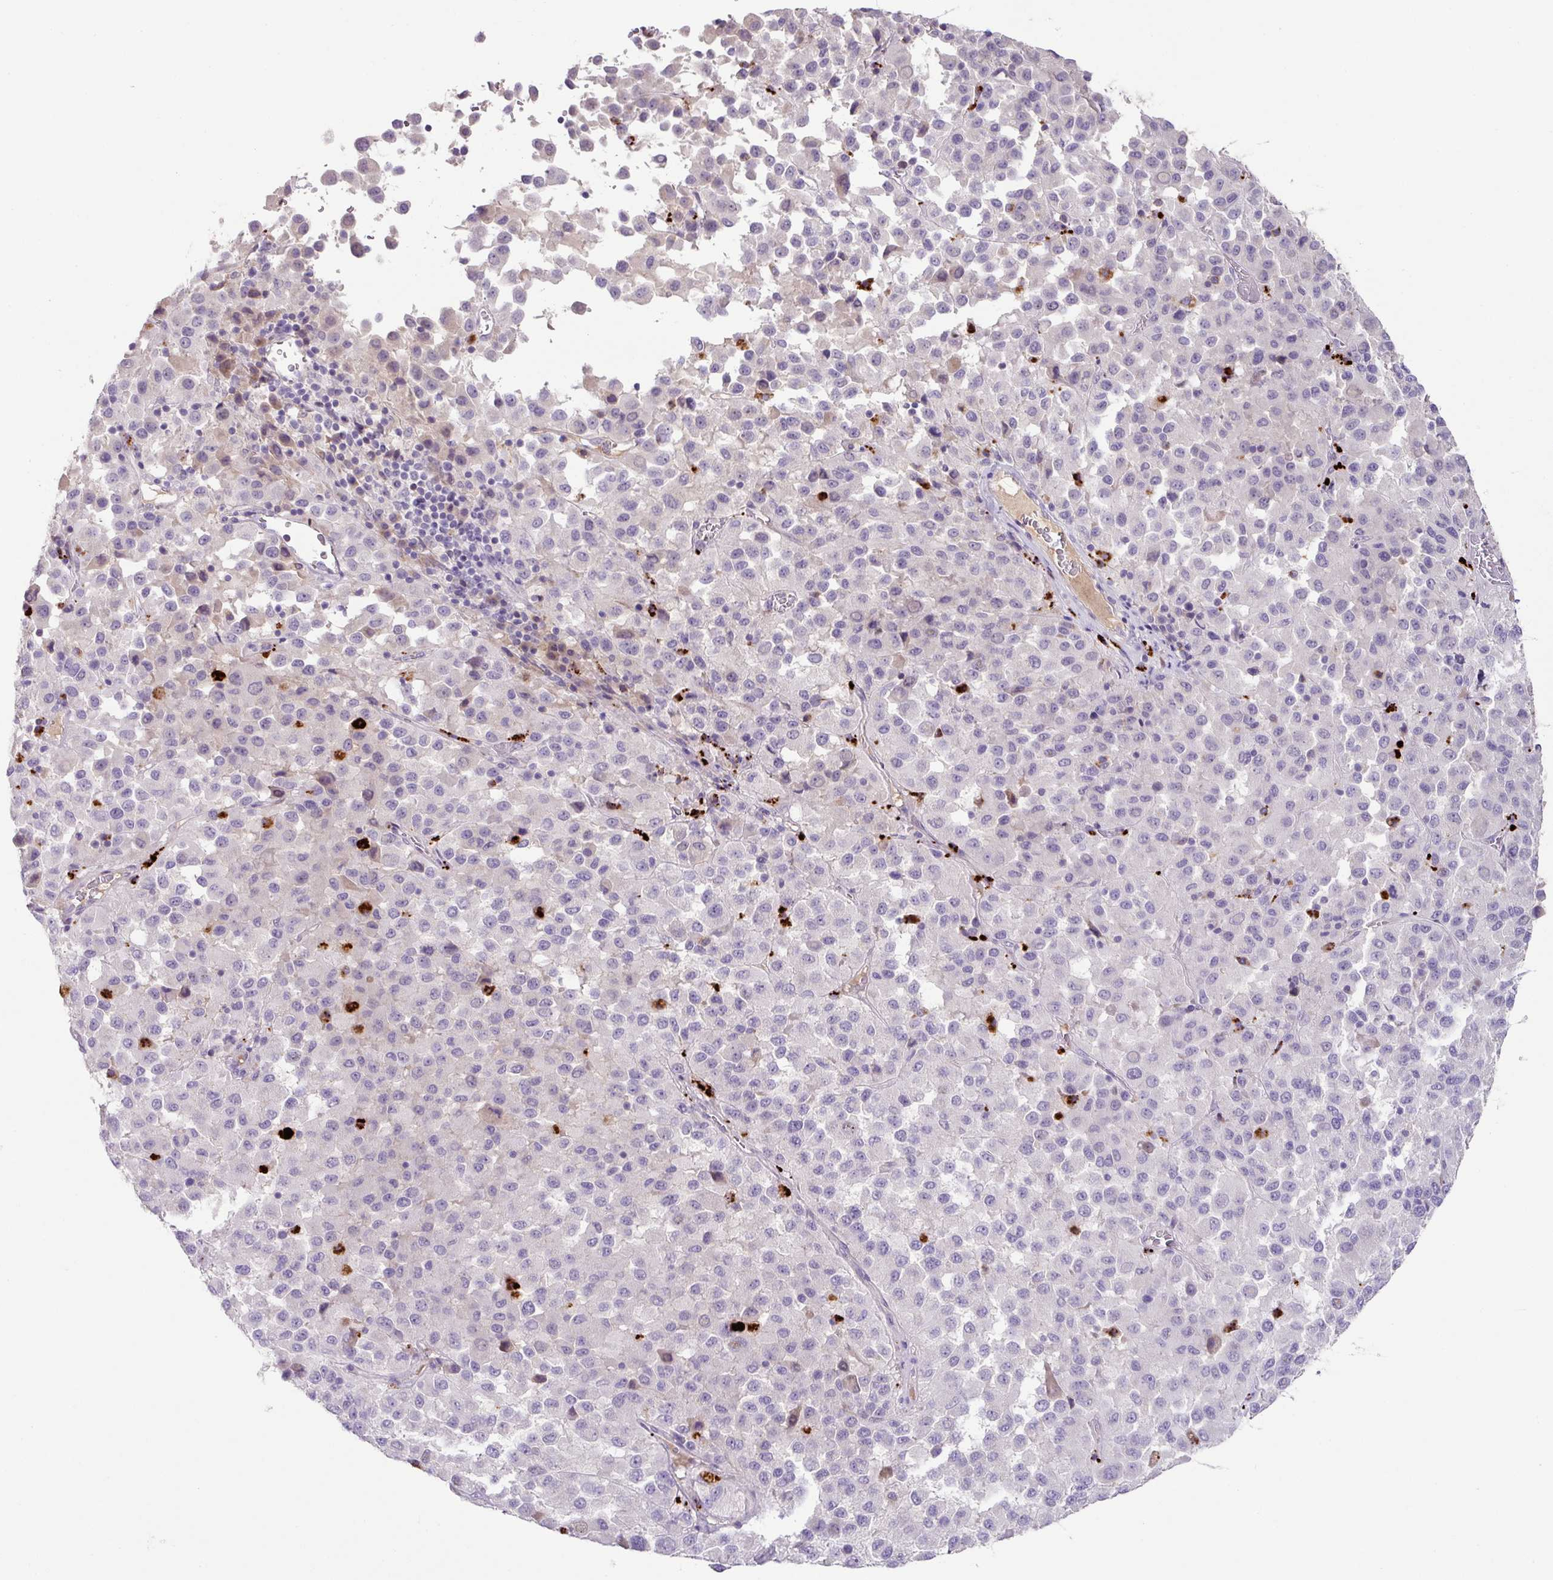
{"staining": {"intensity": "negative", "quantity": "none", "location": "none"}, "tissue": "melanoma", "cell_type": "Tumor cells", "image_type": "cancer", "snomed": [{"axis": "morphology", "description": "Malignant melanoma, Metastatic site"}, {"axis": "topography", "description": "Lung"}], "caption": "Tumor cells show no significant expression in melanoma.", "gene": "PLEKHH3", "patient": {"sex": "male", "age": 64}}